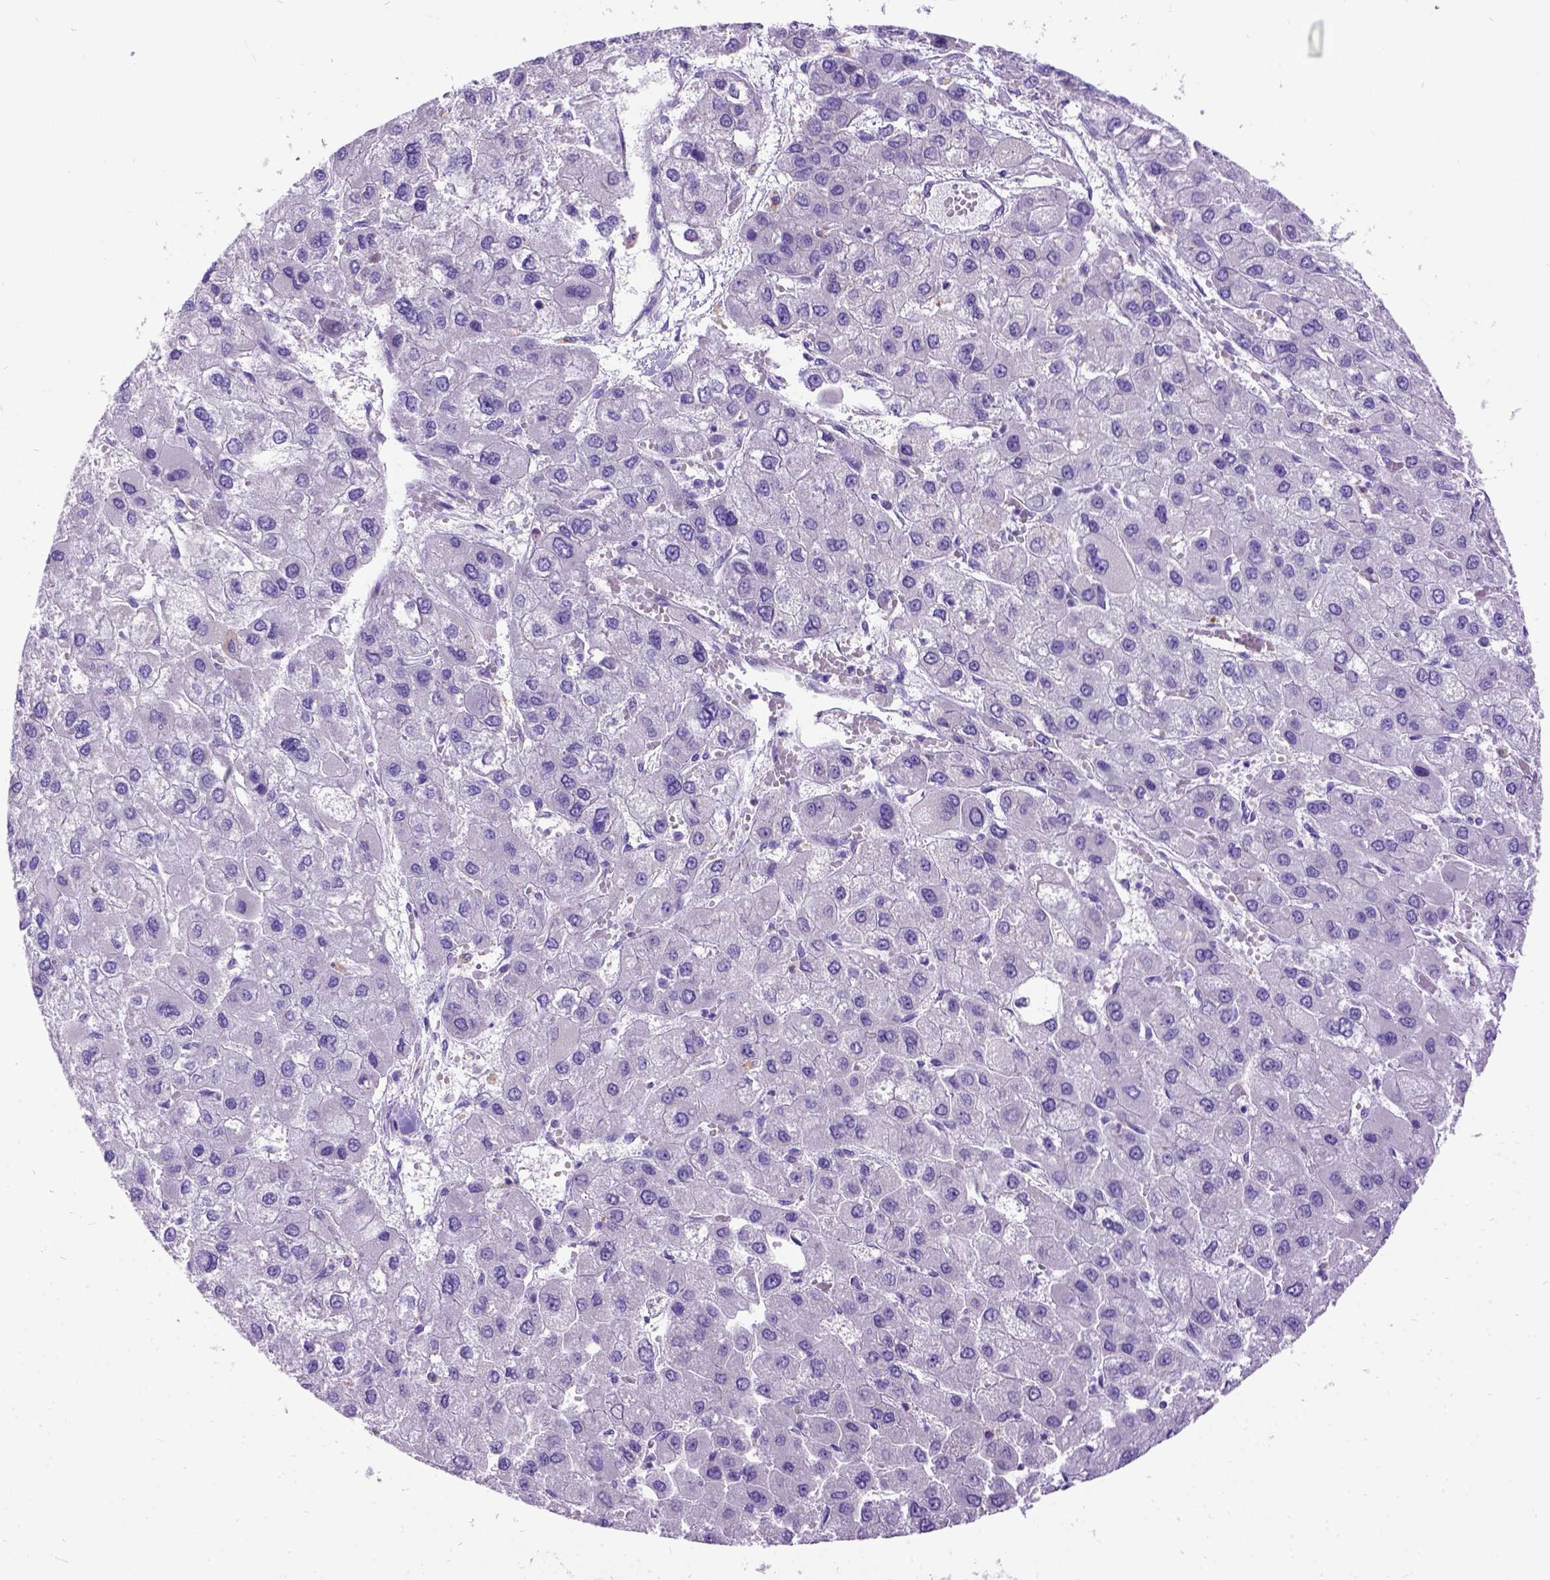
{"staining": {"intensity": "negative", "quantity": "none", "location": "none"}, "tissue": "liver cancer", "cell_type": "Tumor cells", "image_type": "cancer", "snomed": [{"axis": "morphology", "description": "Carcinoma, Hepatocellular, NOS"}, {"axis": "topography", "description": "Liver"}], "caption": "IHC image of human liver cancer (hepatocellular carcinoma) stained for a protein (brown), which demonstrates no positivity in tumor cells.", "gene": "CFAP54", "patient": {"sex": "female", "age": 41}}